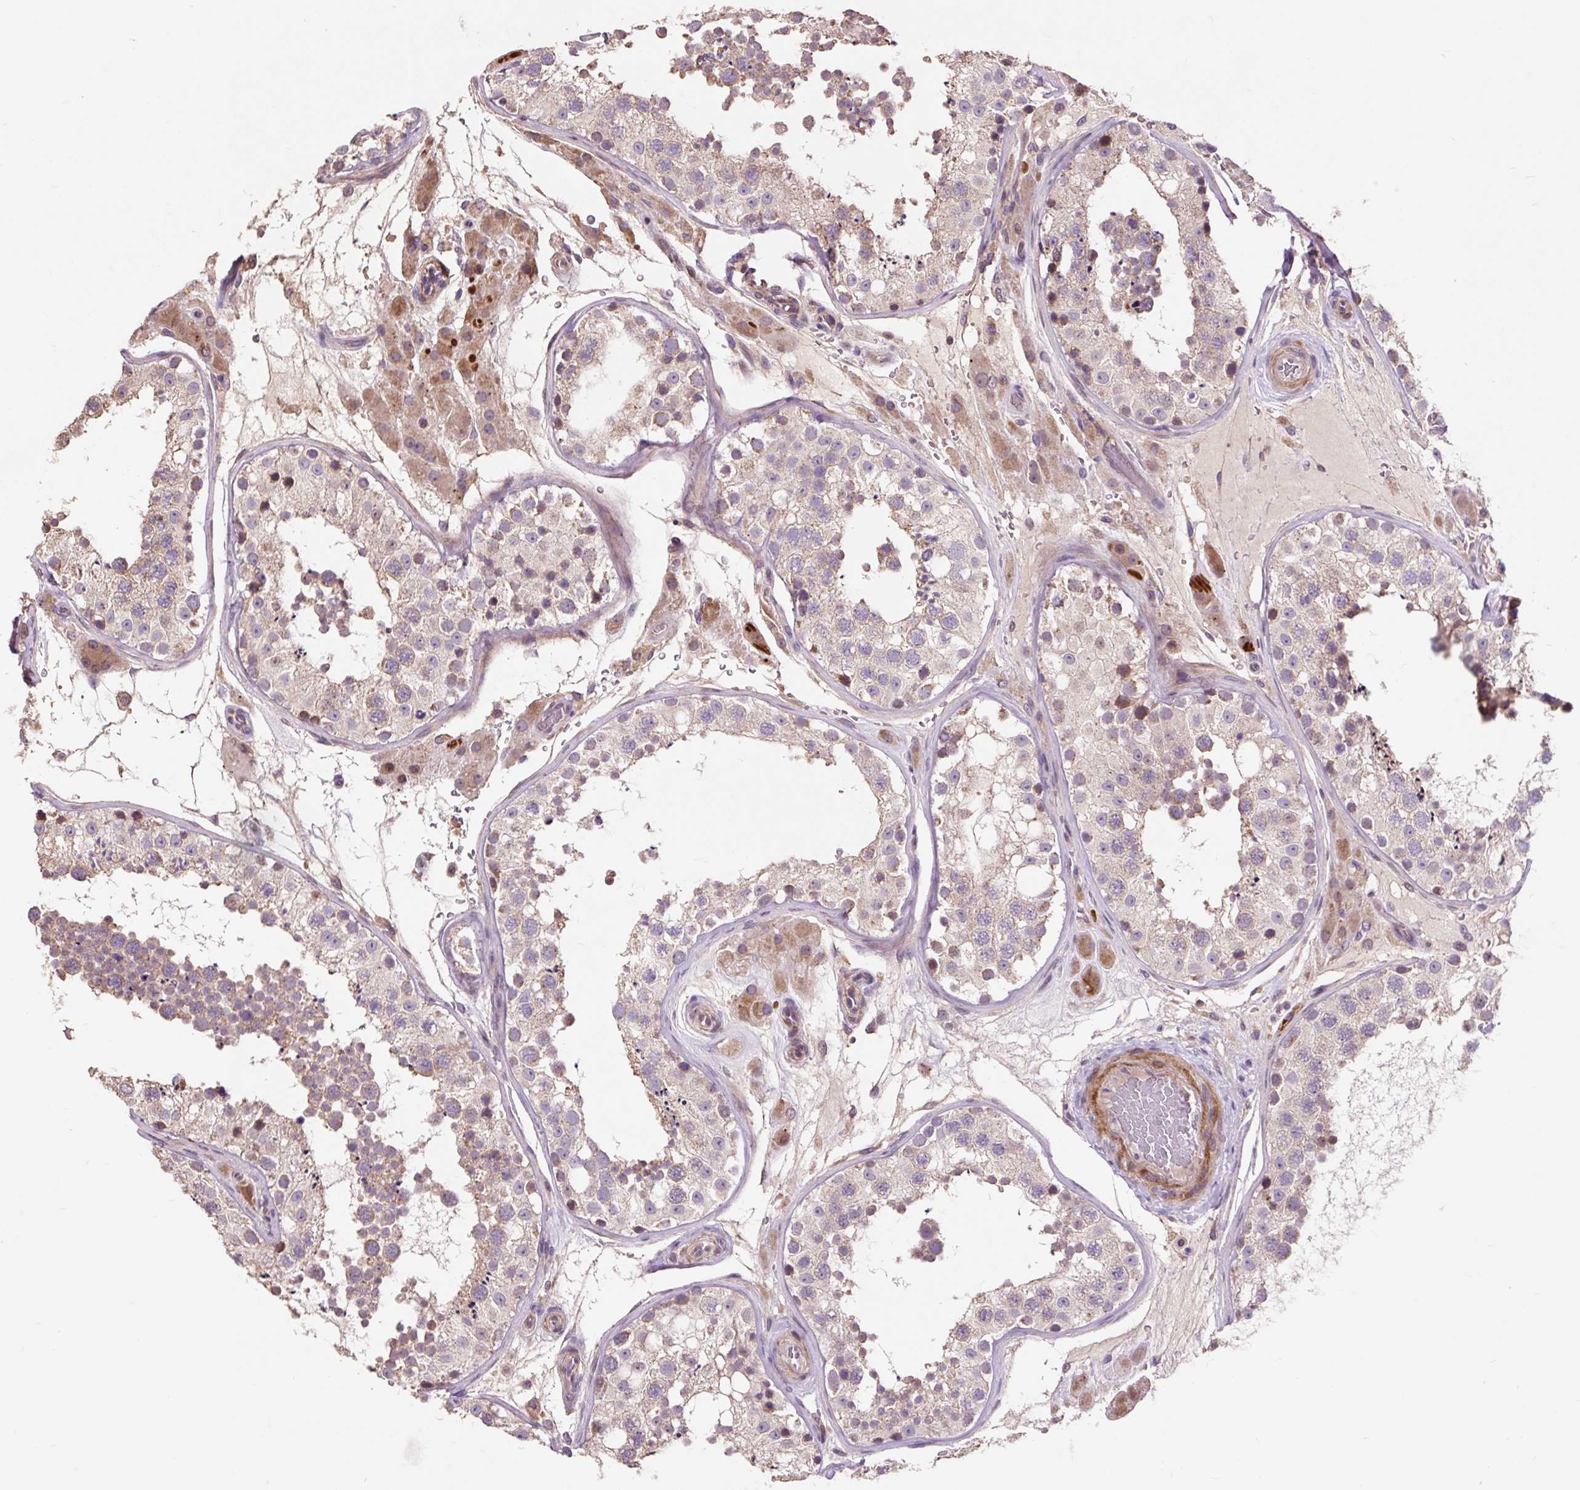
{"staining": {"intensity": "weak", "quantity": "25%-75%", "location": "cytoplasmic/membranous"}, "tissue": "testis", "cell_type": "Cells in seminiferous ducts", "image_type": "normal", "snomed": [{"axis": "morphology", "description": "Normal tissue, NOS"}, {"axis": "topography", "description": "Testis"}], "caption": "Immunohistochemical staining of unremarkable human testis displays low levels of weak cytoplasmic/membranous expression in approximately 25%-75% of cells in seminiferous ducts.", "gene": "PRIMPOL", "patient": {"sex": "male", "age": 26}}